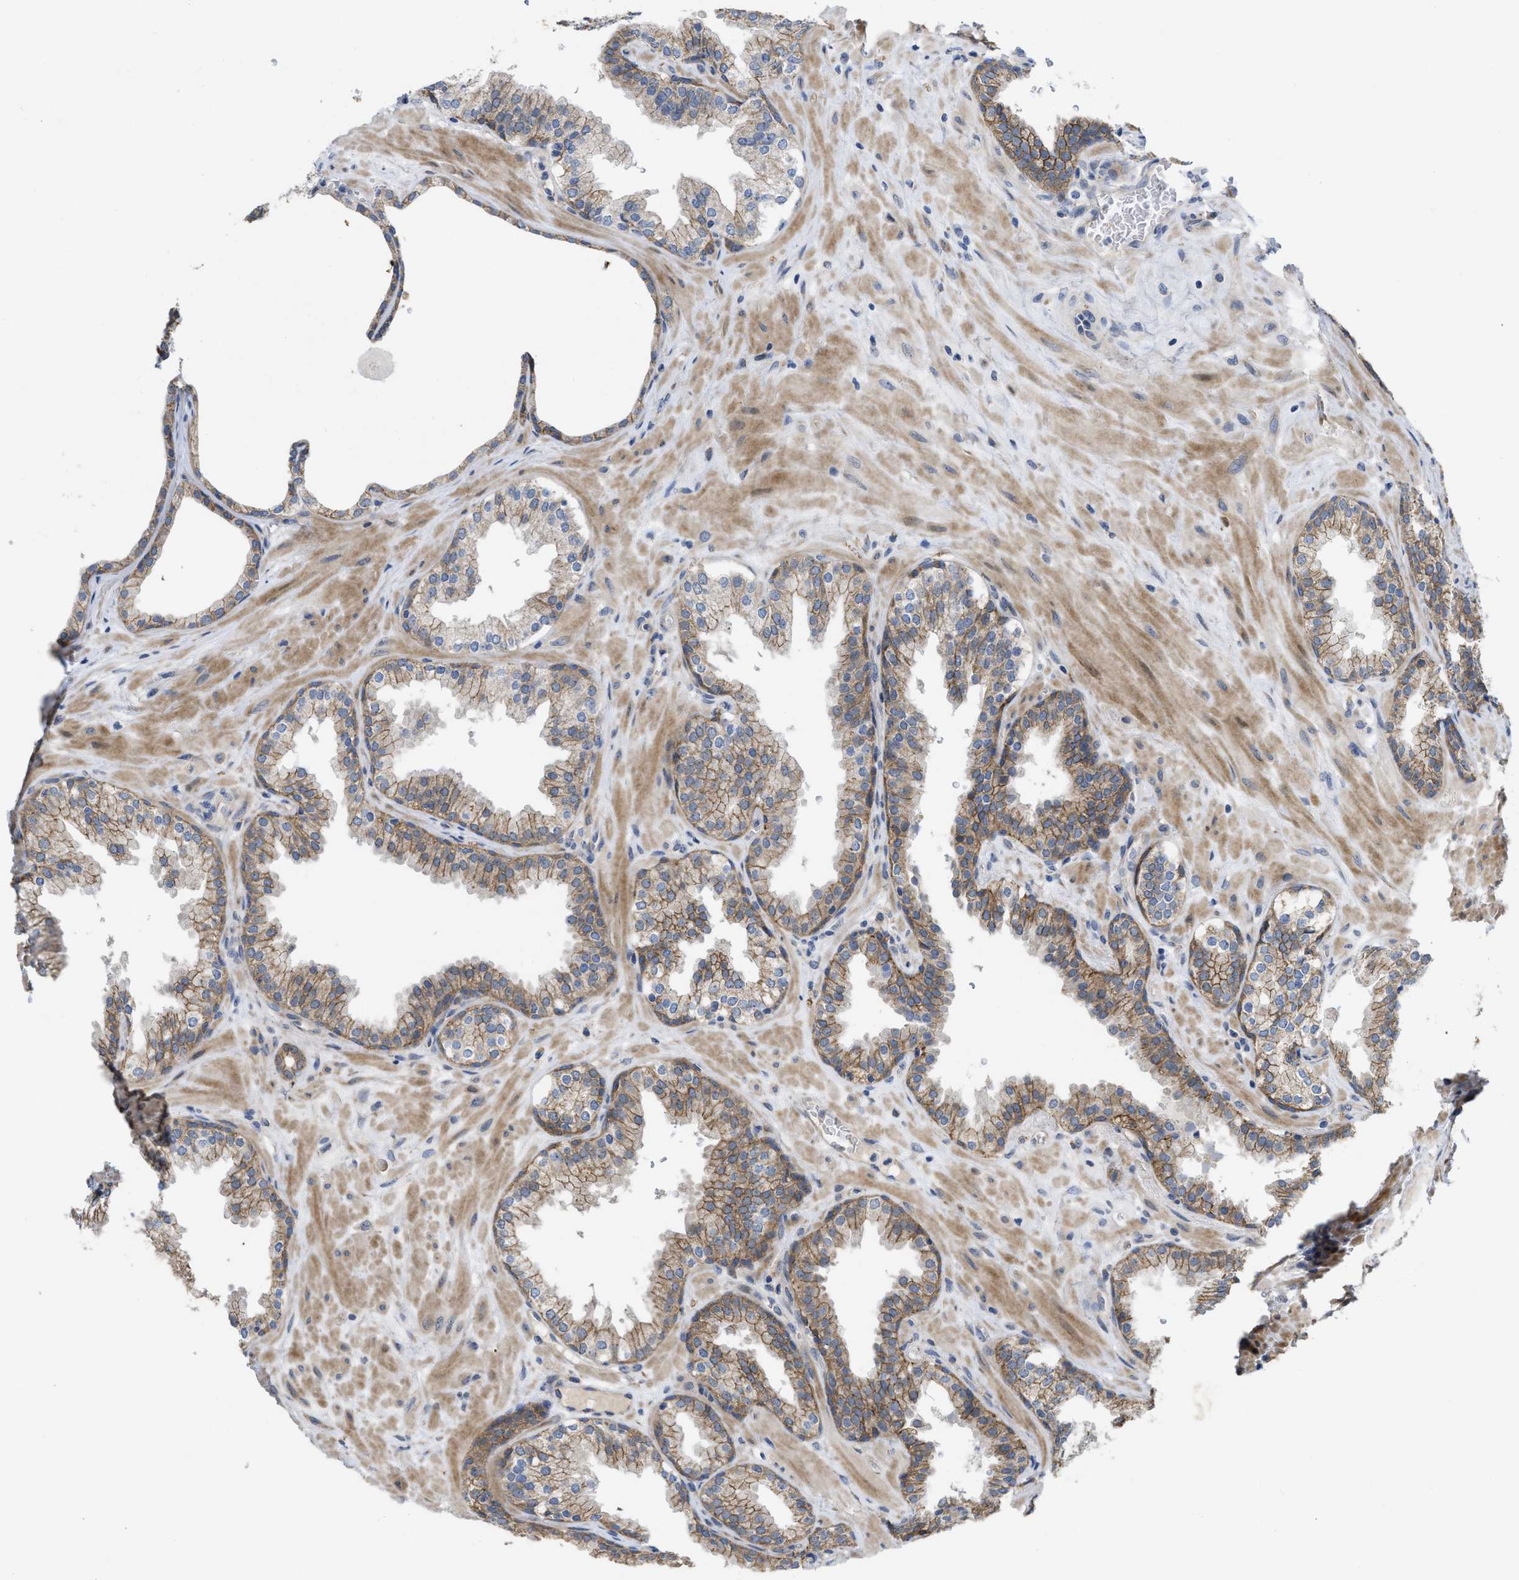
{"staining": {"intensity": "moderate", "quantity": ">75%", "location": "cytoplasmic/membranous"}, "tissue": "prostate", "cell_type": "Glandular cells", "image_type": "normal", "snomed": [{"axis": "morphology", "description": "Normal tissue, NOS"}, {"axis": "topography", "description": "Prostate"}], "caption": "Glandular cells display medium levels of moderate cytoplasmic/membranous positivity in about >75% of cells in unremarkable human prostate. The staining is performed using DAB brown chromogen to label protein expression. The nuclei are counter-stained blue using hematoxylin.", "gene": "CDPF1", "patient": {"sex": "male", "age": 51}}